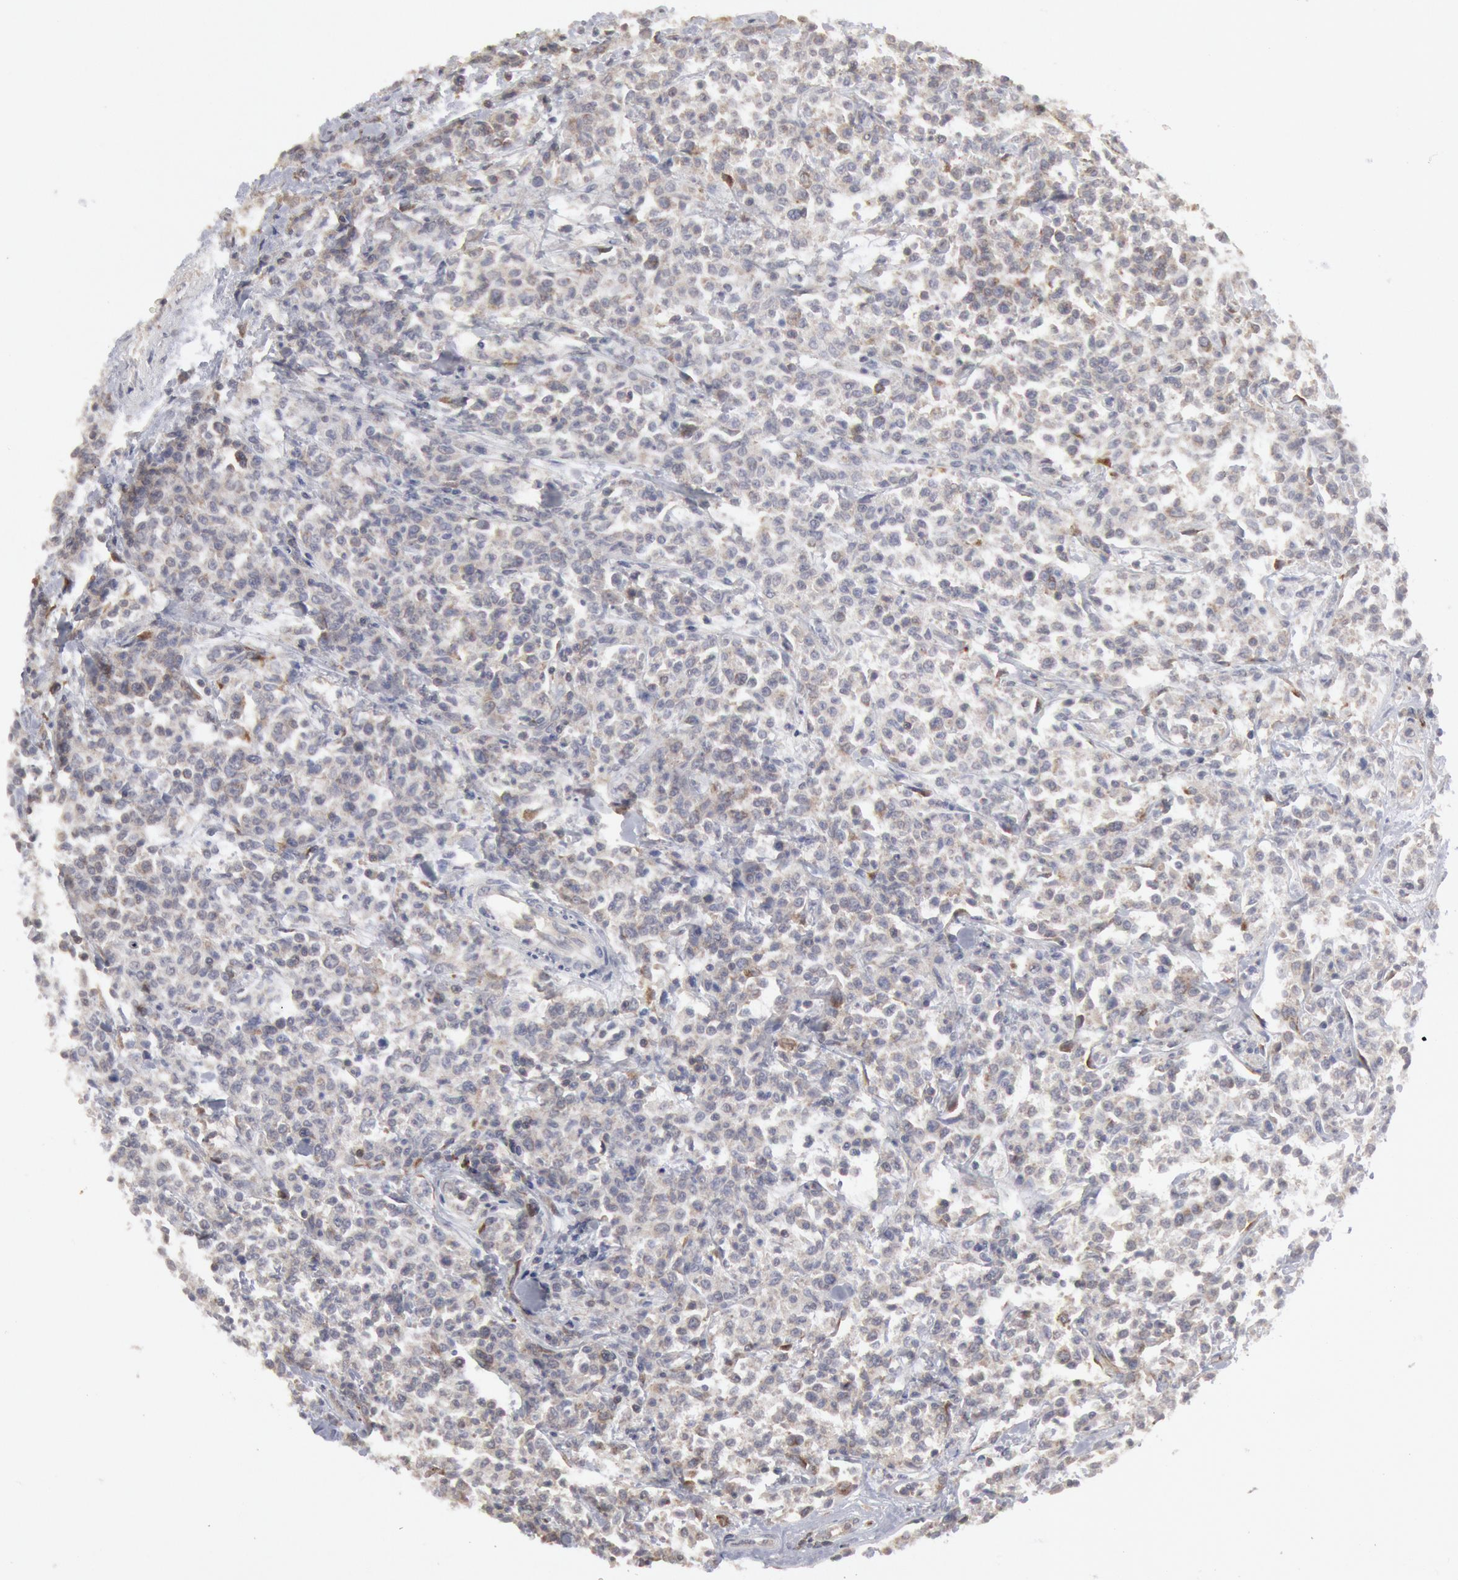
{"staining": {"intensity": "negative", "quantity": "none", "location": "none"}, "tissue": "lymphoma", "cell_type": "Tumor cells", "image_type": "cancer", "snomed": [{"axis": "morphology", "description": "Malignant lymphoma, non-Hodgkin's type, Low grade"}, {"axis": "topography", "description": "Small intestine"}], "caption": "This is a photomicrograph of immunohistochemistry staining of low-grade malignant lymphoma, non-Hodgkin's type, which shows no staining in tumor cells.", "gene": "OSBPL8", "patient": {"sex": "female", "age": 59}}